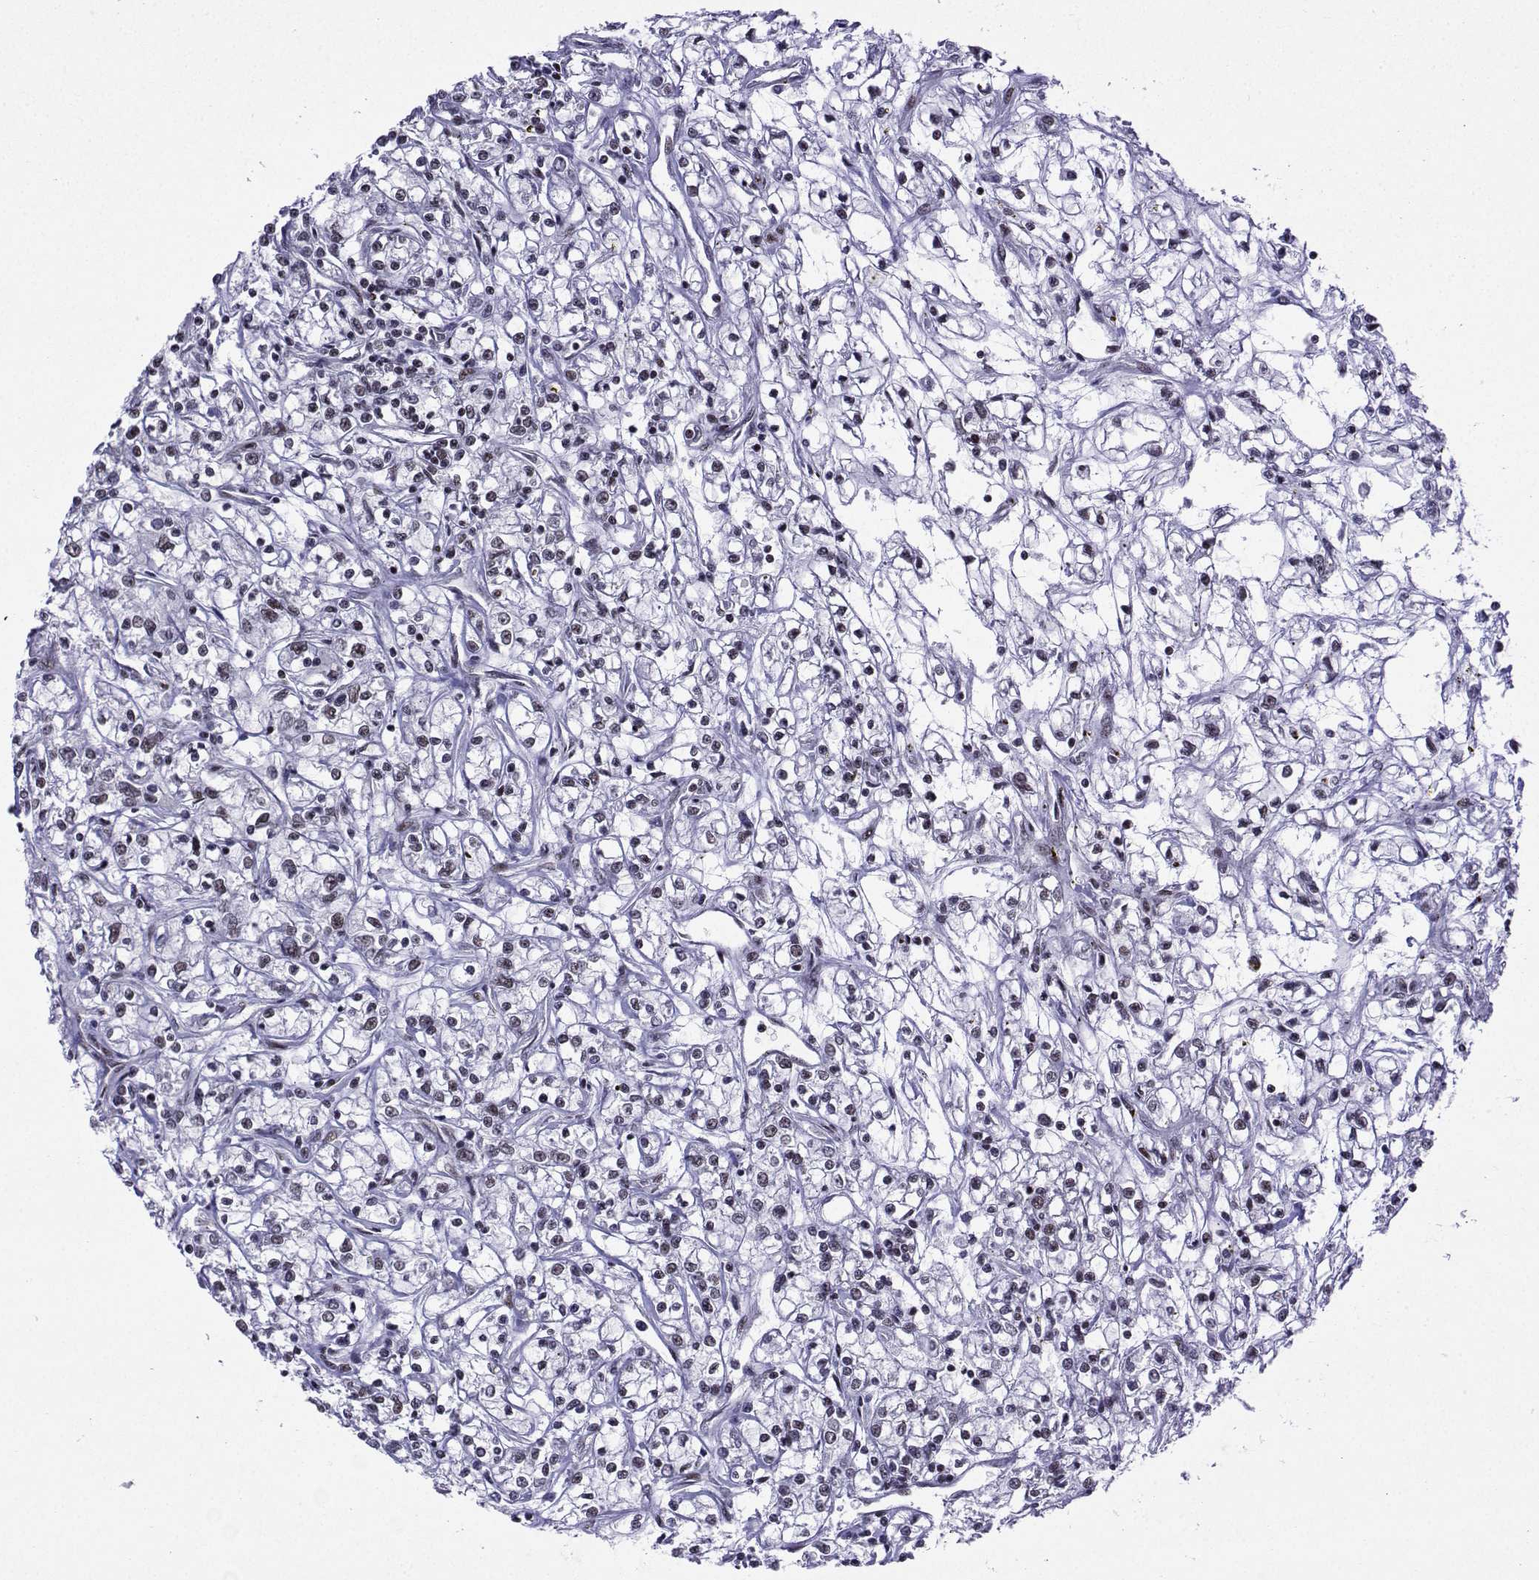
{"staining": {"intensity": "negative", "quantity": "none", "location": "none"}, "tissue": "renal cancer", "cell_type": "Tumor cells", "image_type": "cancer", "snomed": [{"axis": "morphology", "description": "Adenocarcinoma, NOS"}, {"axis": "topography", "description": "Kidney"}], "caption": "Immunohistochemical staining of human renal adenocarcinoma shows no significant expression in tumor cells.", "gene": "SNRPB2", "patient": {"sex": "female", "age": 59}}